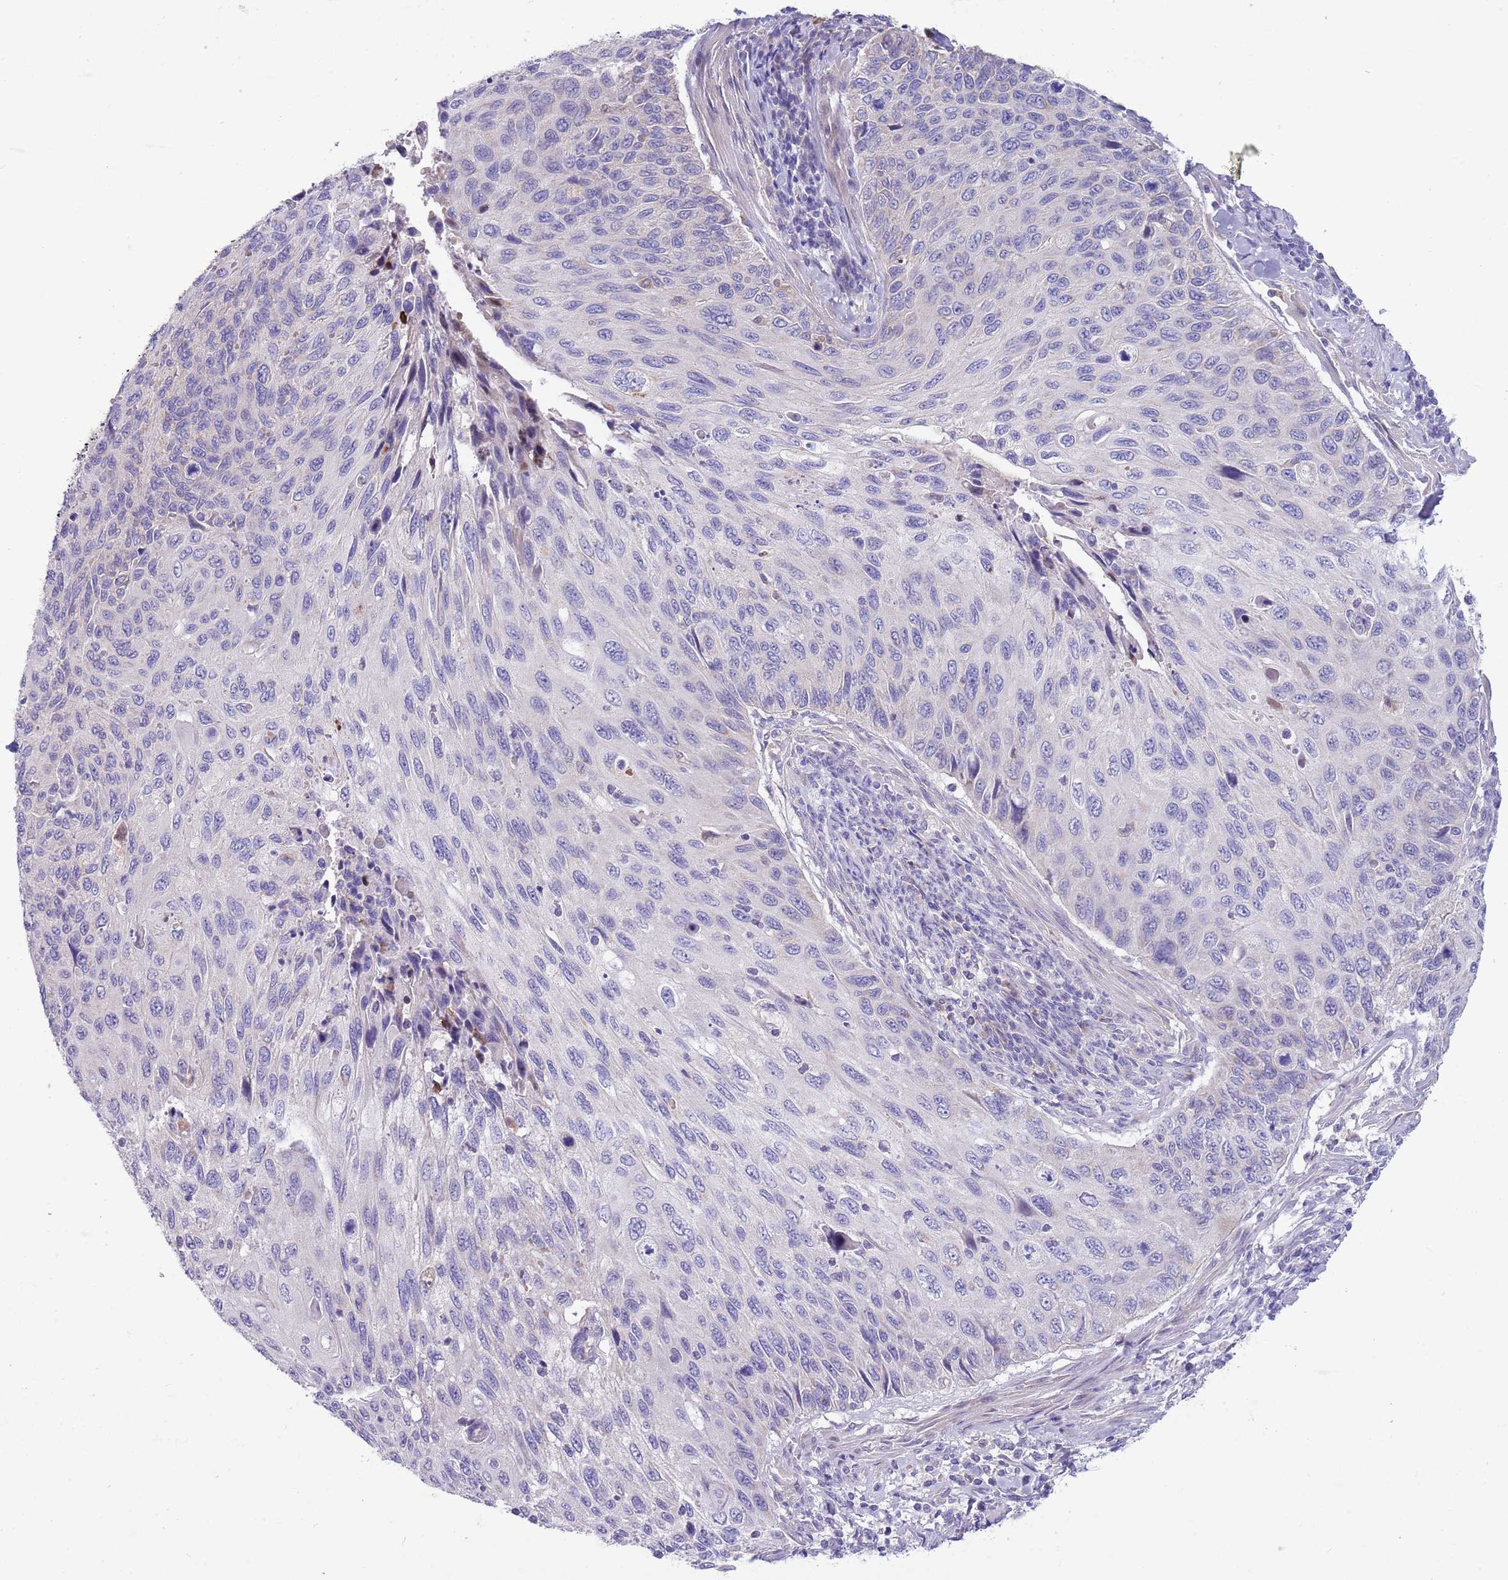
{"staining": {"intensity": "negative", "quantity": "none", "location": "none"}, "tissue": "cervical cancer", "cell_type": "Tumor cells", "image_type": "cancer", "snomed": [{"axis": "morphology", "description": "Squamous cell carcinoma, NOS"}, {"axis": "topography", "description": "Cervix"}], "caption": "The immunohistochemistry micrograph has no significant staining in tumor cells of cervical cancer tissue.", "gene": "DDHD1", "patient": {"sex": "female", "age": 70}}